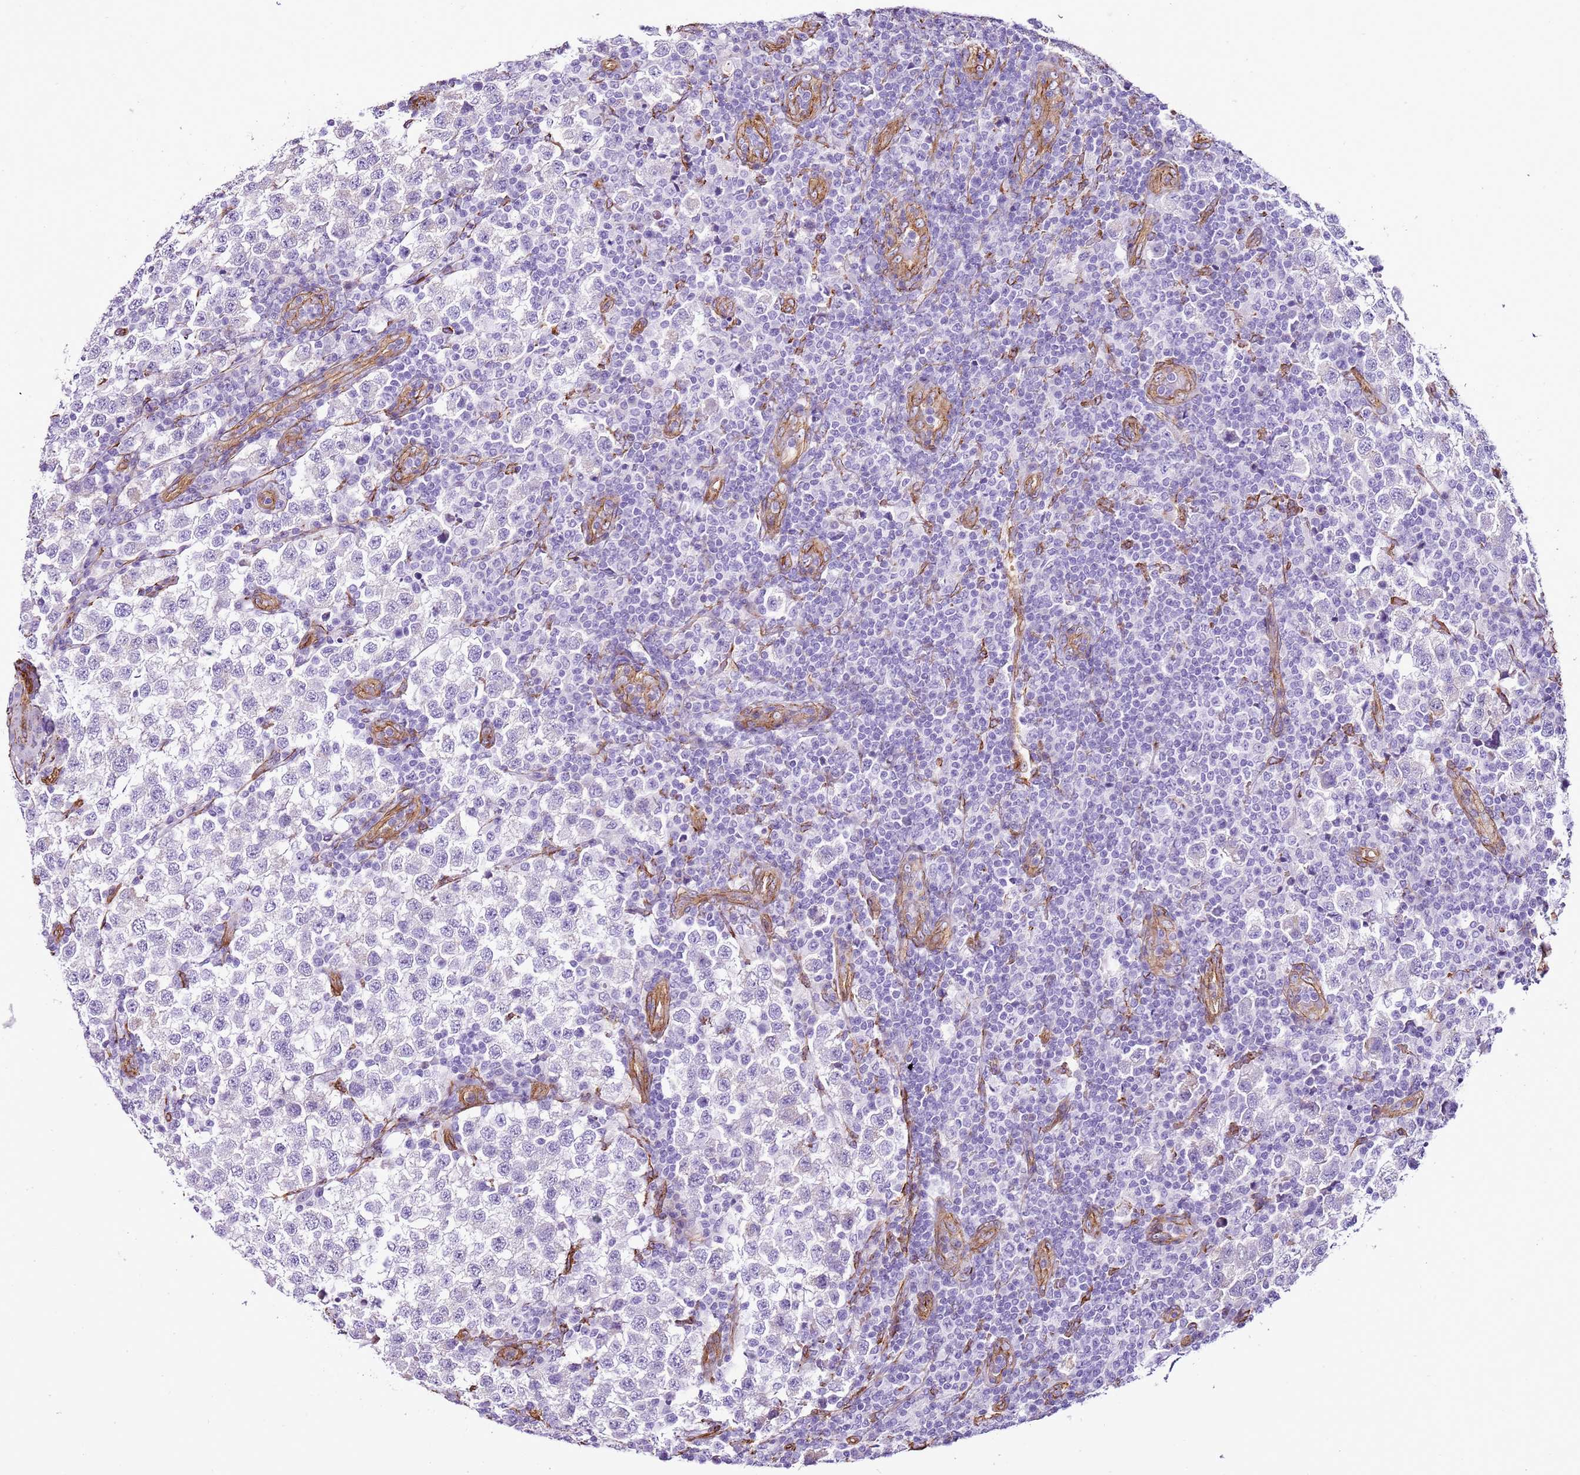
{"staining": {"intensity": "negative", "quantity": "none", "location": "none"}, "tissue": "testis cancer", "cell_type": "Tumor cells", "image_type": "cancer", "snomed": [{"axis": "morphology", "description": "Seminoma, NOS"}, {"axis": "topography", "description": "Testis"}], "caption": "Image shows no protein positivity in tumor cells of testis seminoma tissue. Nuclei are stained in blue.", "gene": "CTDSPL", "patient": {"sex": "male", "age": 34}}